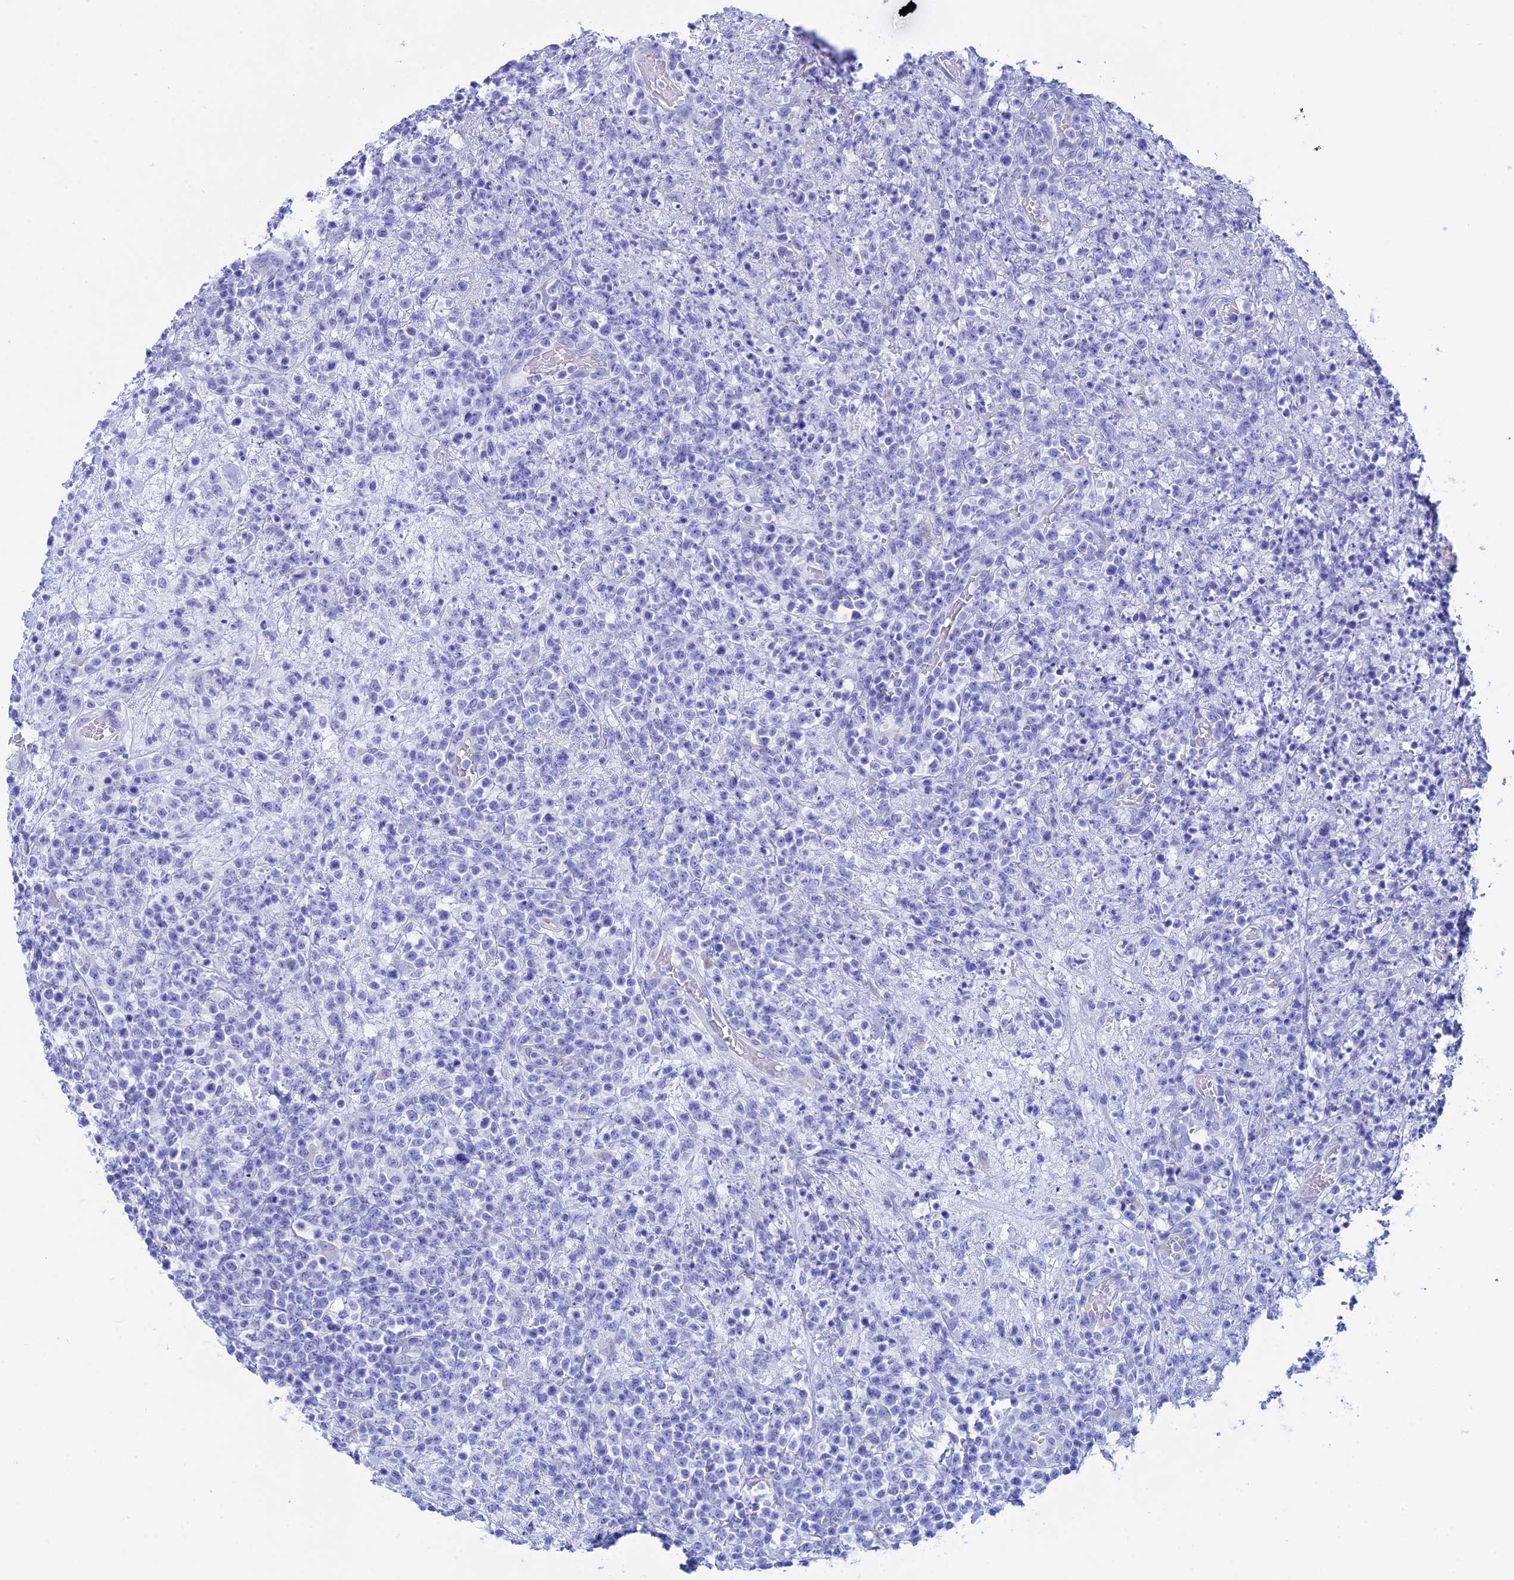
{"staining": {"intensity": "negative", "quantity": "none", "location": "none"}, "tissue": "lymphoma", "cell_type": "Tumor cells", "image_type": "cancer", "snomed": [{"axis": "morphology", "description": "Malignant lymphoma, non-Hodgkin's type, High grade"}, {"axis": "topography", "description": "Colon"}], "caption": "Tumor cells are negative for brown protein staining in lymphoma.", "gene": "TEX101", "patient": {"sex": "female", "age": 53}}